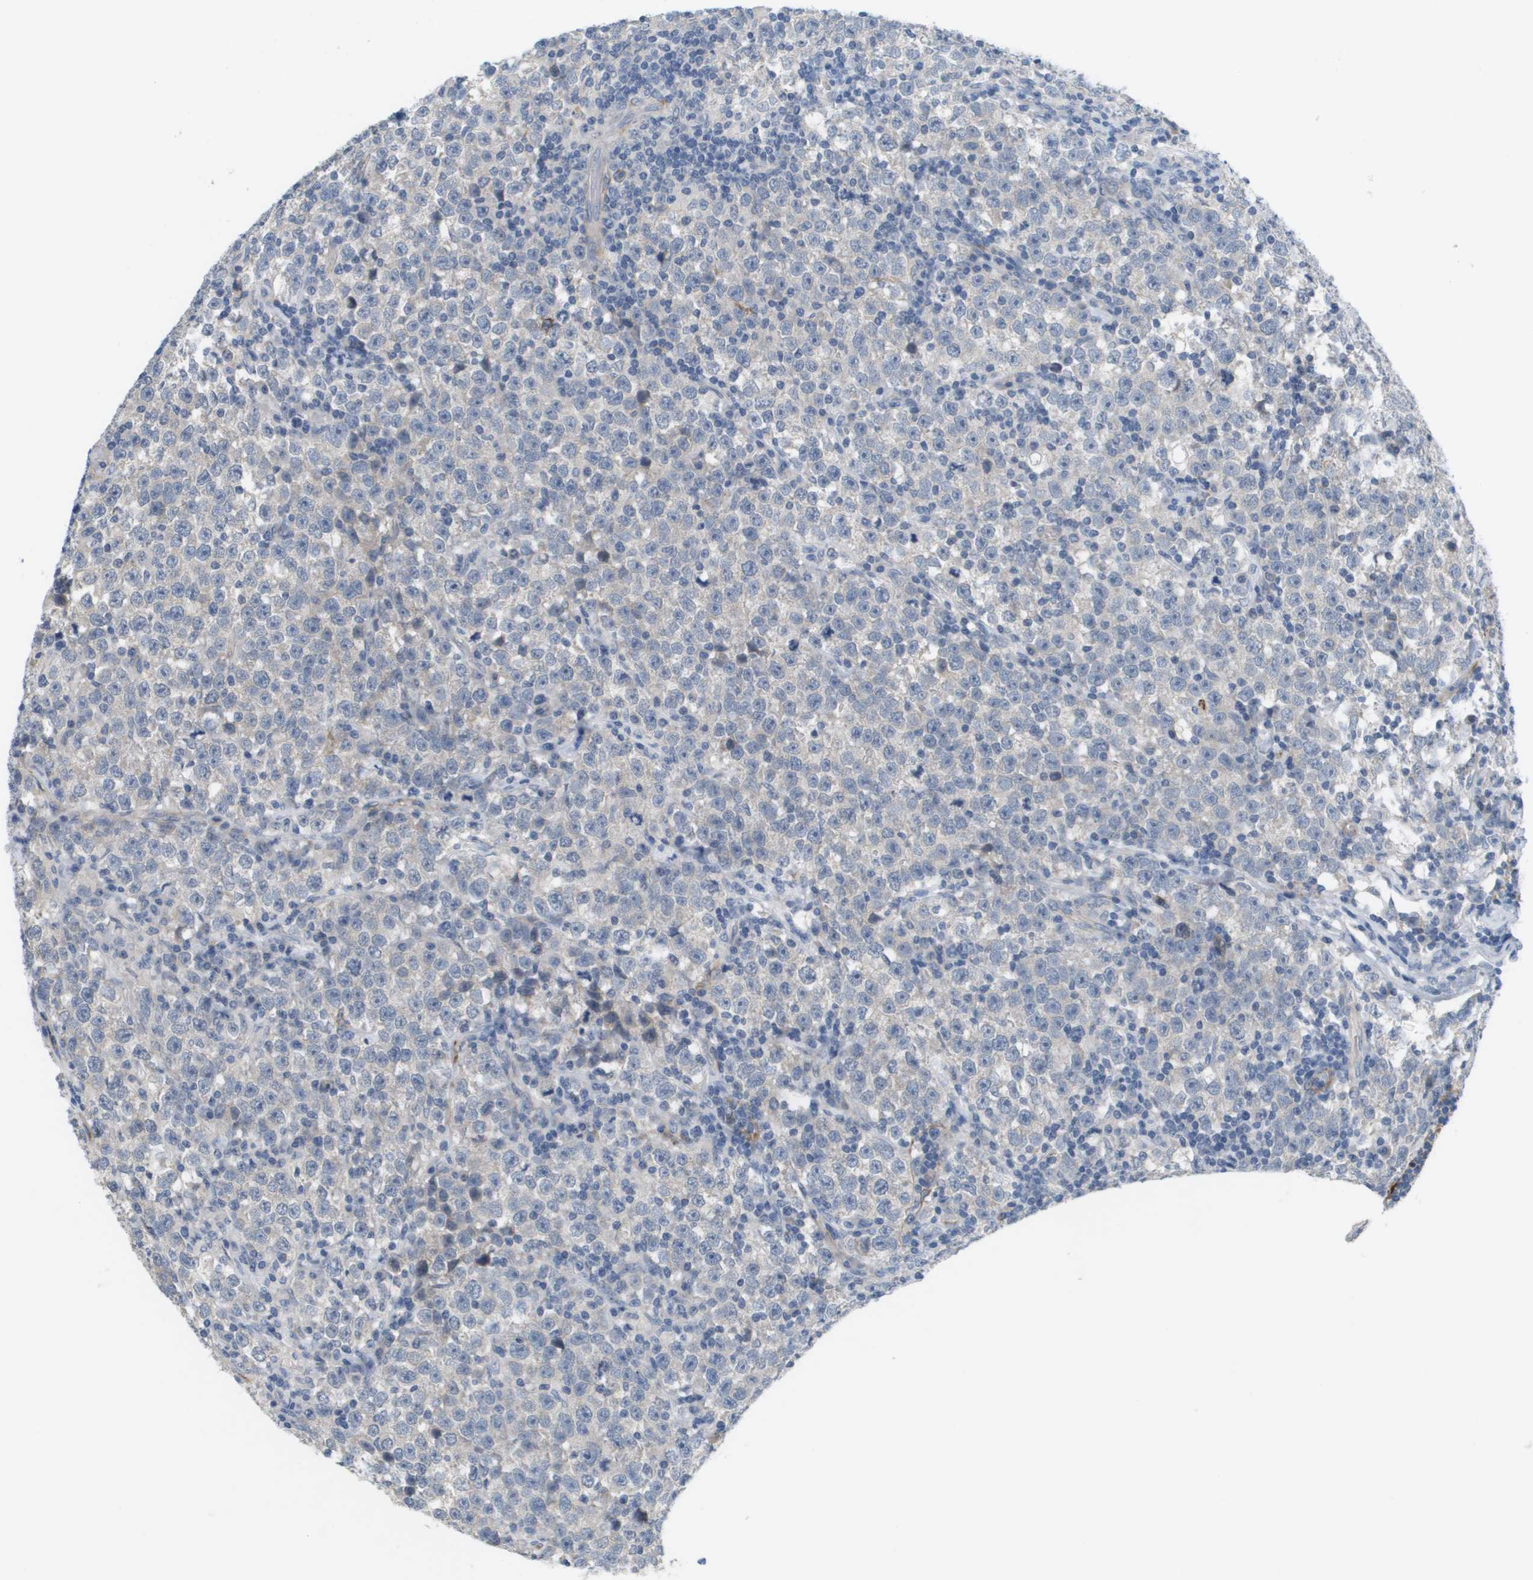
{"staining": {"intensity": "negative", "quantity": "none", "location": "none"}, "tissue": "testis cancer", "cell_type": "Tumor cells", "image_type": "cancer", "snomed": [{"axis": "morphology", "description": "Seminoma, NOS"}, {"axis": "topography", "description": "Testis"}], "caption": "Testis cancer (seminoma) was stained to show a protein in brown. There is no significant positivity in tumor cells.", "gene": "ANGPT2", "patient": {"sex": "male", "age": 43}}